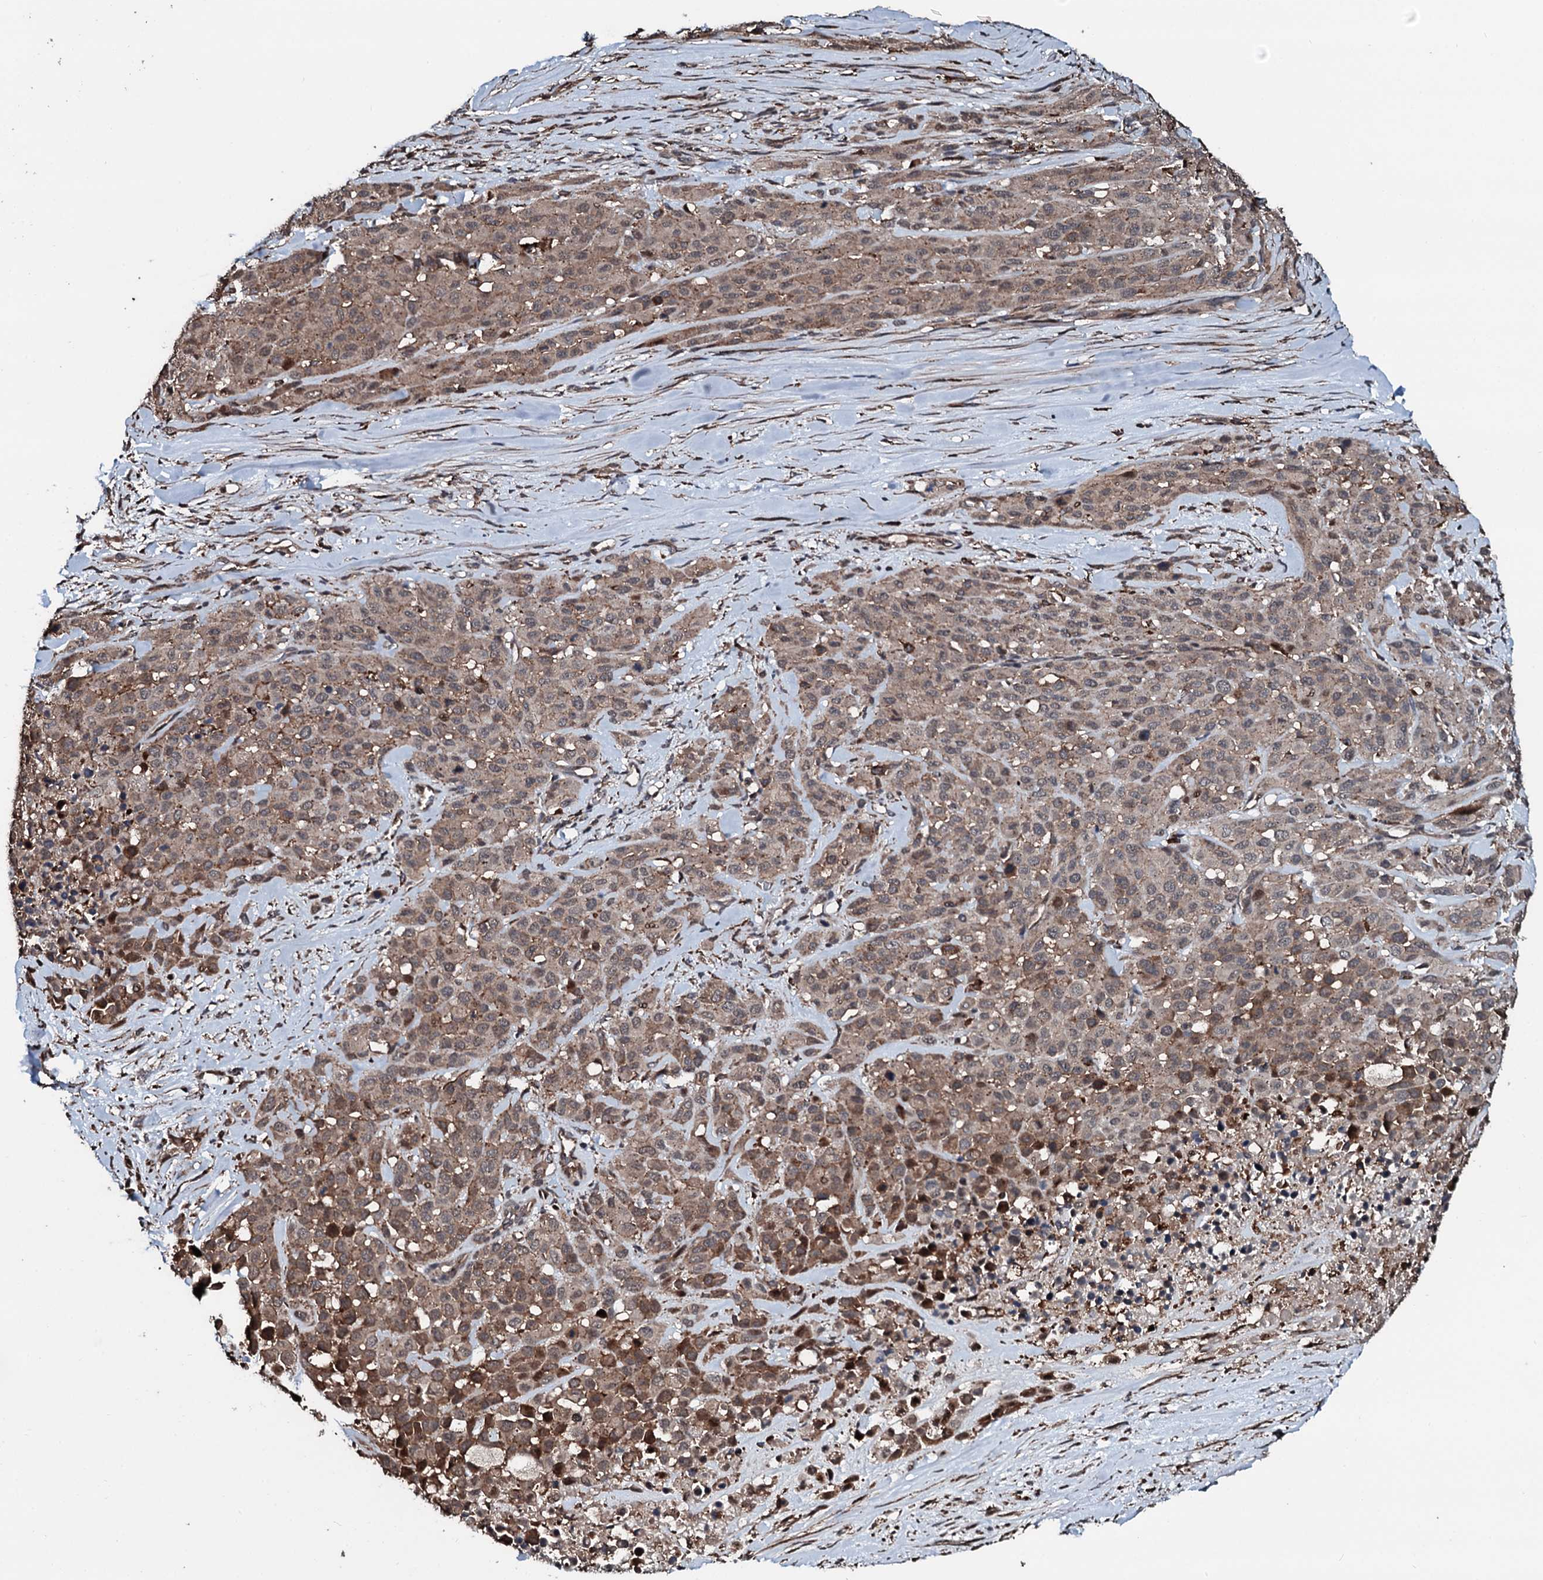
{"staining": {"intensity": "weak", "quantity": ">75%", "location": "cytoplasmic/membranous,nuclear"}, "tissue": "melanoma", "cell_type": "Tumor cells", "image_type": "cancer", "snomed": [{"axis": "morphology", "description": "Malignant melanoma, Metastatic site"}, {"axis": "topography", "description": "Skin"}], "caption": "This micrograph displays immunohistochemistry staining of human melanoma, with low weak cytoplasmic/membranous and nuclear positivity in about >75% of tumor cells.", "gene": "TPGS2", "patient": {"sex": "female", "age": 81}}